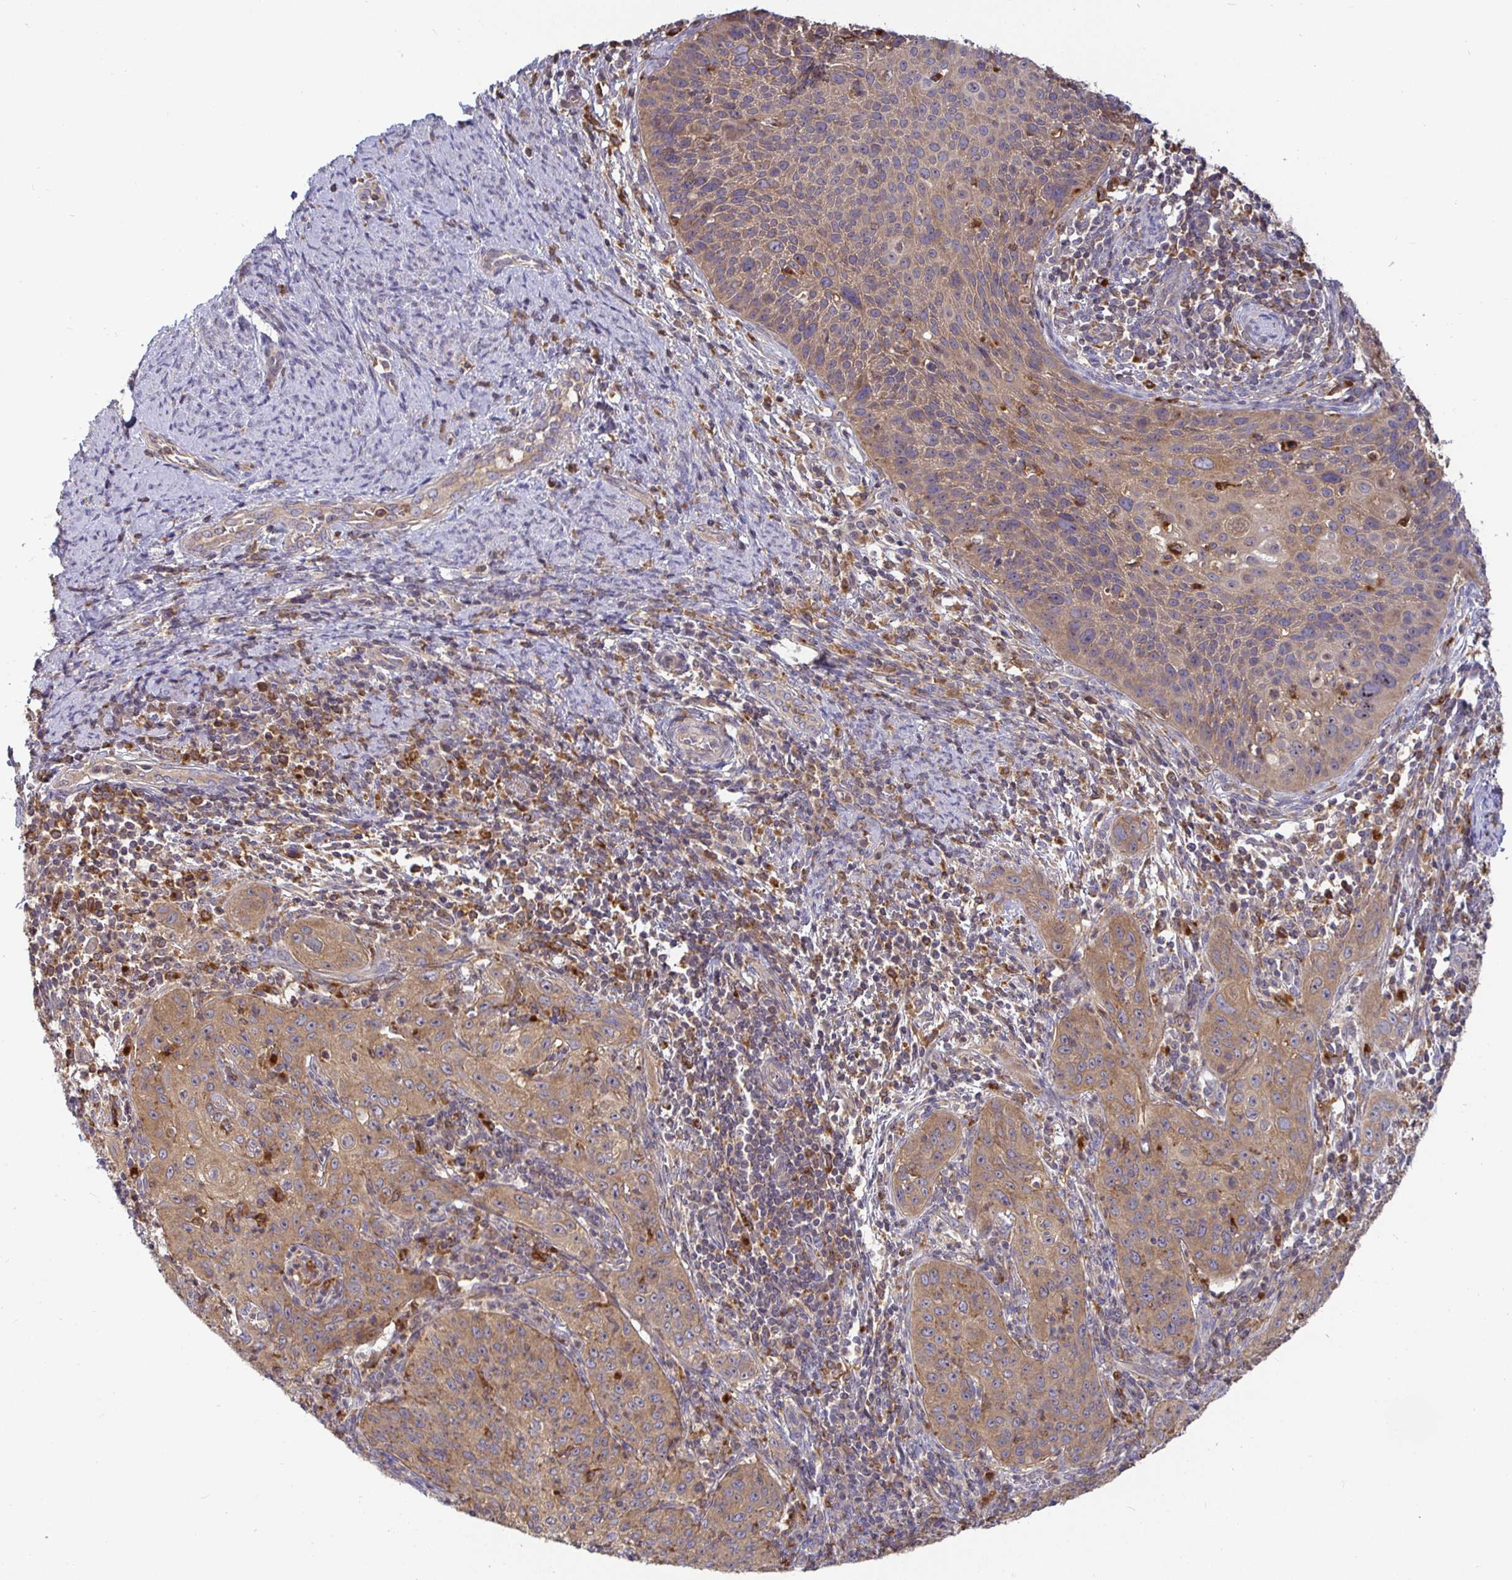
{"staining": {"intensity": "moderate", "quantity": ">75%", "location": "cytoplasmic/membranous"}, "tissue": "cervical cancer", "cell_type": "Tumor cells", "image_type": "cancer", "snomed": [{"axis": "morphology", "description": "Squamous cell carcinoma, NOS"}, {"axis": "topography", "description": "Cervix"}], "caption": "Squamous cell carcinoma (cervical) tissue displays moderate cytoplasmic/membranous staining in approximately >75% of tumor cells The staining was performed using DAB (3,3'-diaminobenzidine) to visualize the protein expression in brown, while the nuclei were stained in blue with hematoxylin (Magnification: 20x).", "gene": "ATP6V1F", "patient": {"sex": "female", "age": 30}}